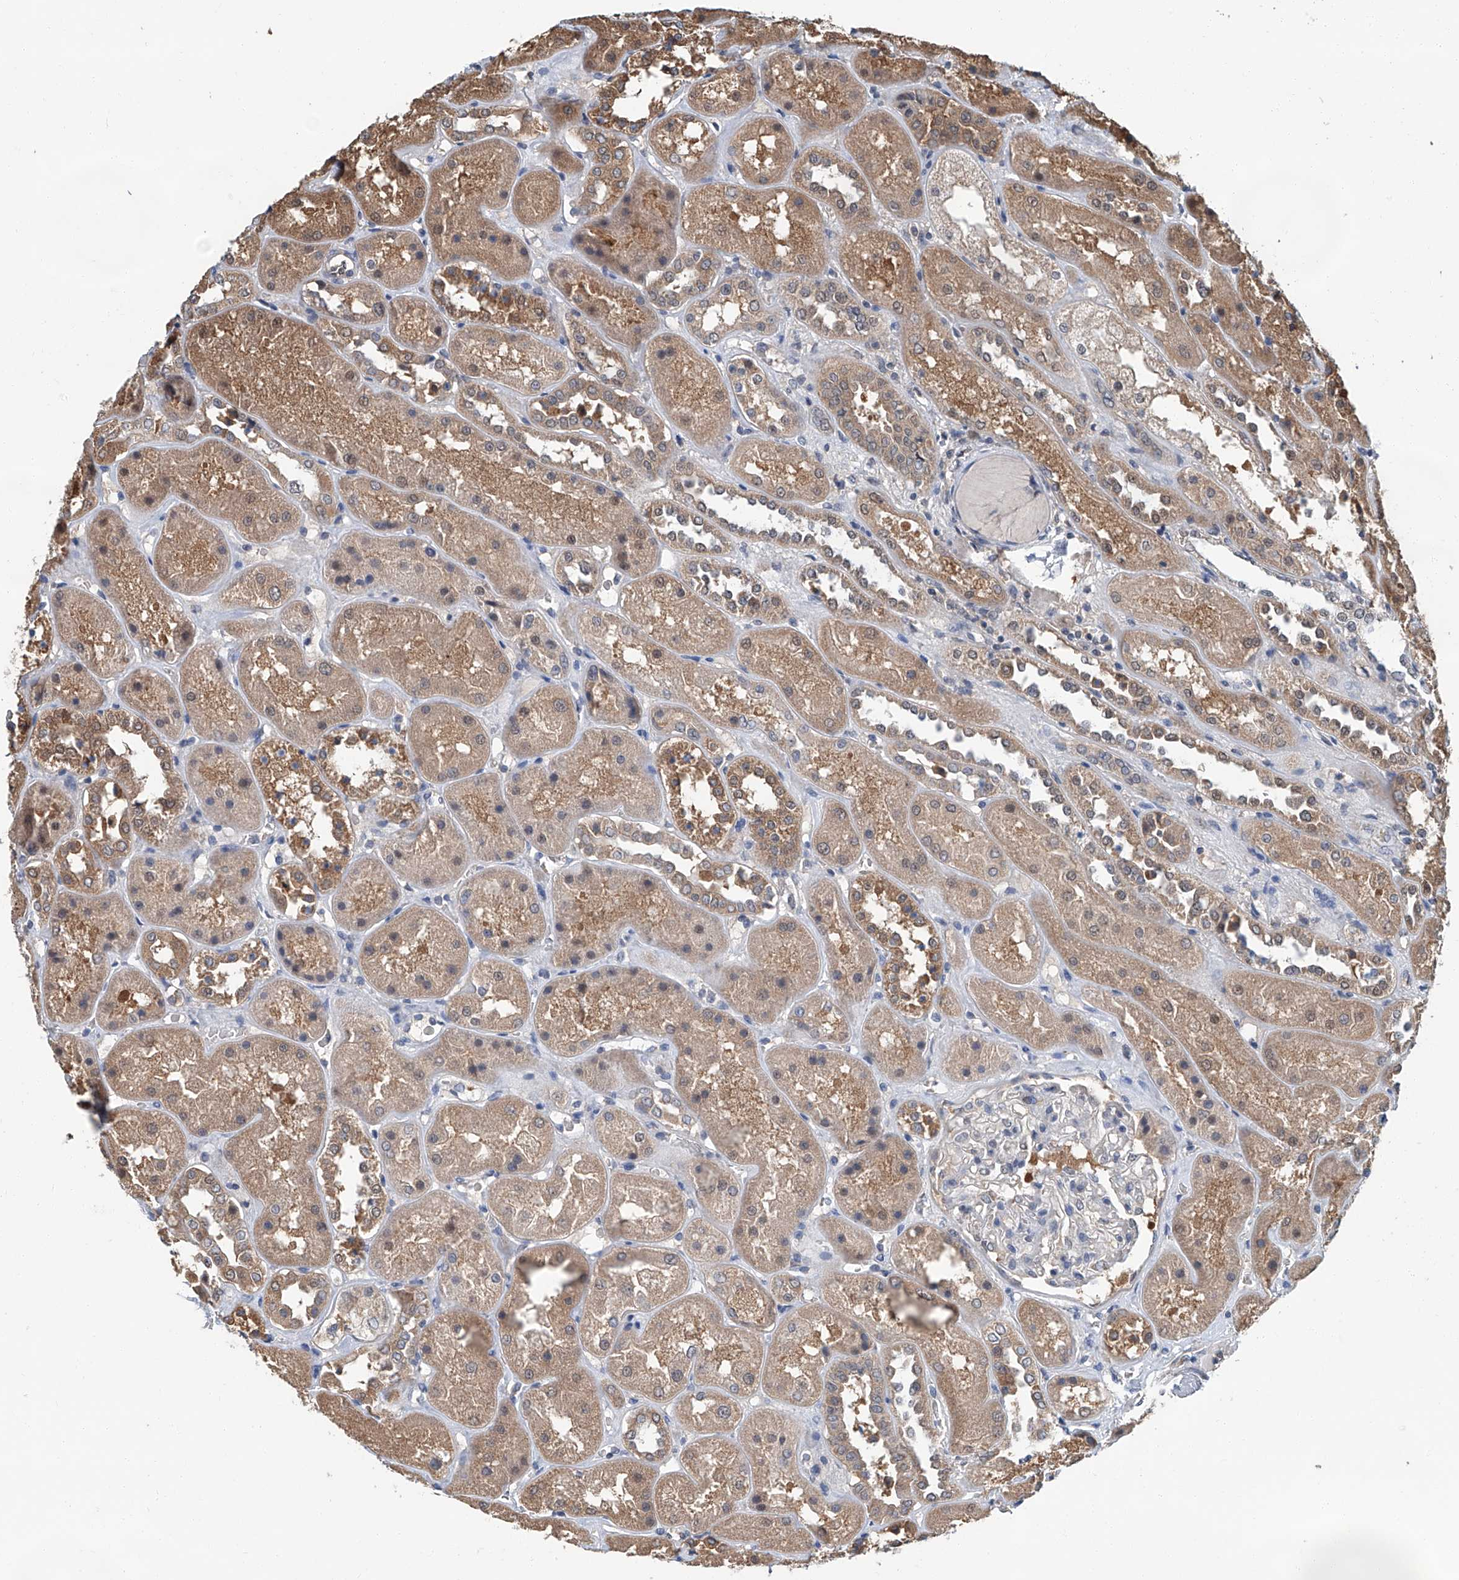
{"staining": {"intensity": "negative", "quantity": "none", "location": "none"}, "tissue": "kidney", "cell_type": "Cells in glomeruli", "image_type": "normal", "snomed": [{"axis": "morphology", "description": "Normal tissue, NOS"}, {"axis": "topography", "description": "Kidney"}], "caption": "This is a micrograph of immunohistochemistry staining of normal kidney, which shows no positivity in cells in glomeruli. The staining is performed using DAB brown chromogen with nuclei counter-stained in using hematoxylin.", "gene": "CLK1", "patient": {"sex": "male", "age": 70}}